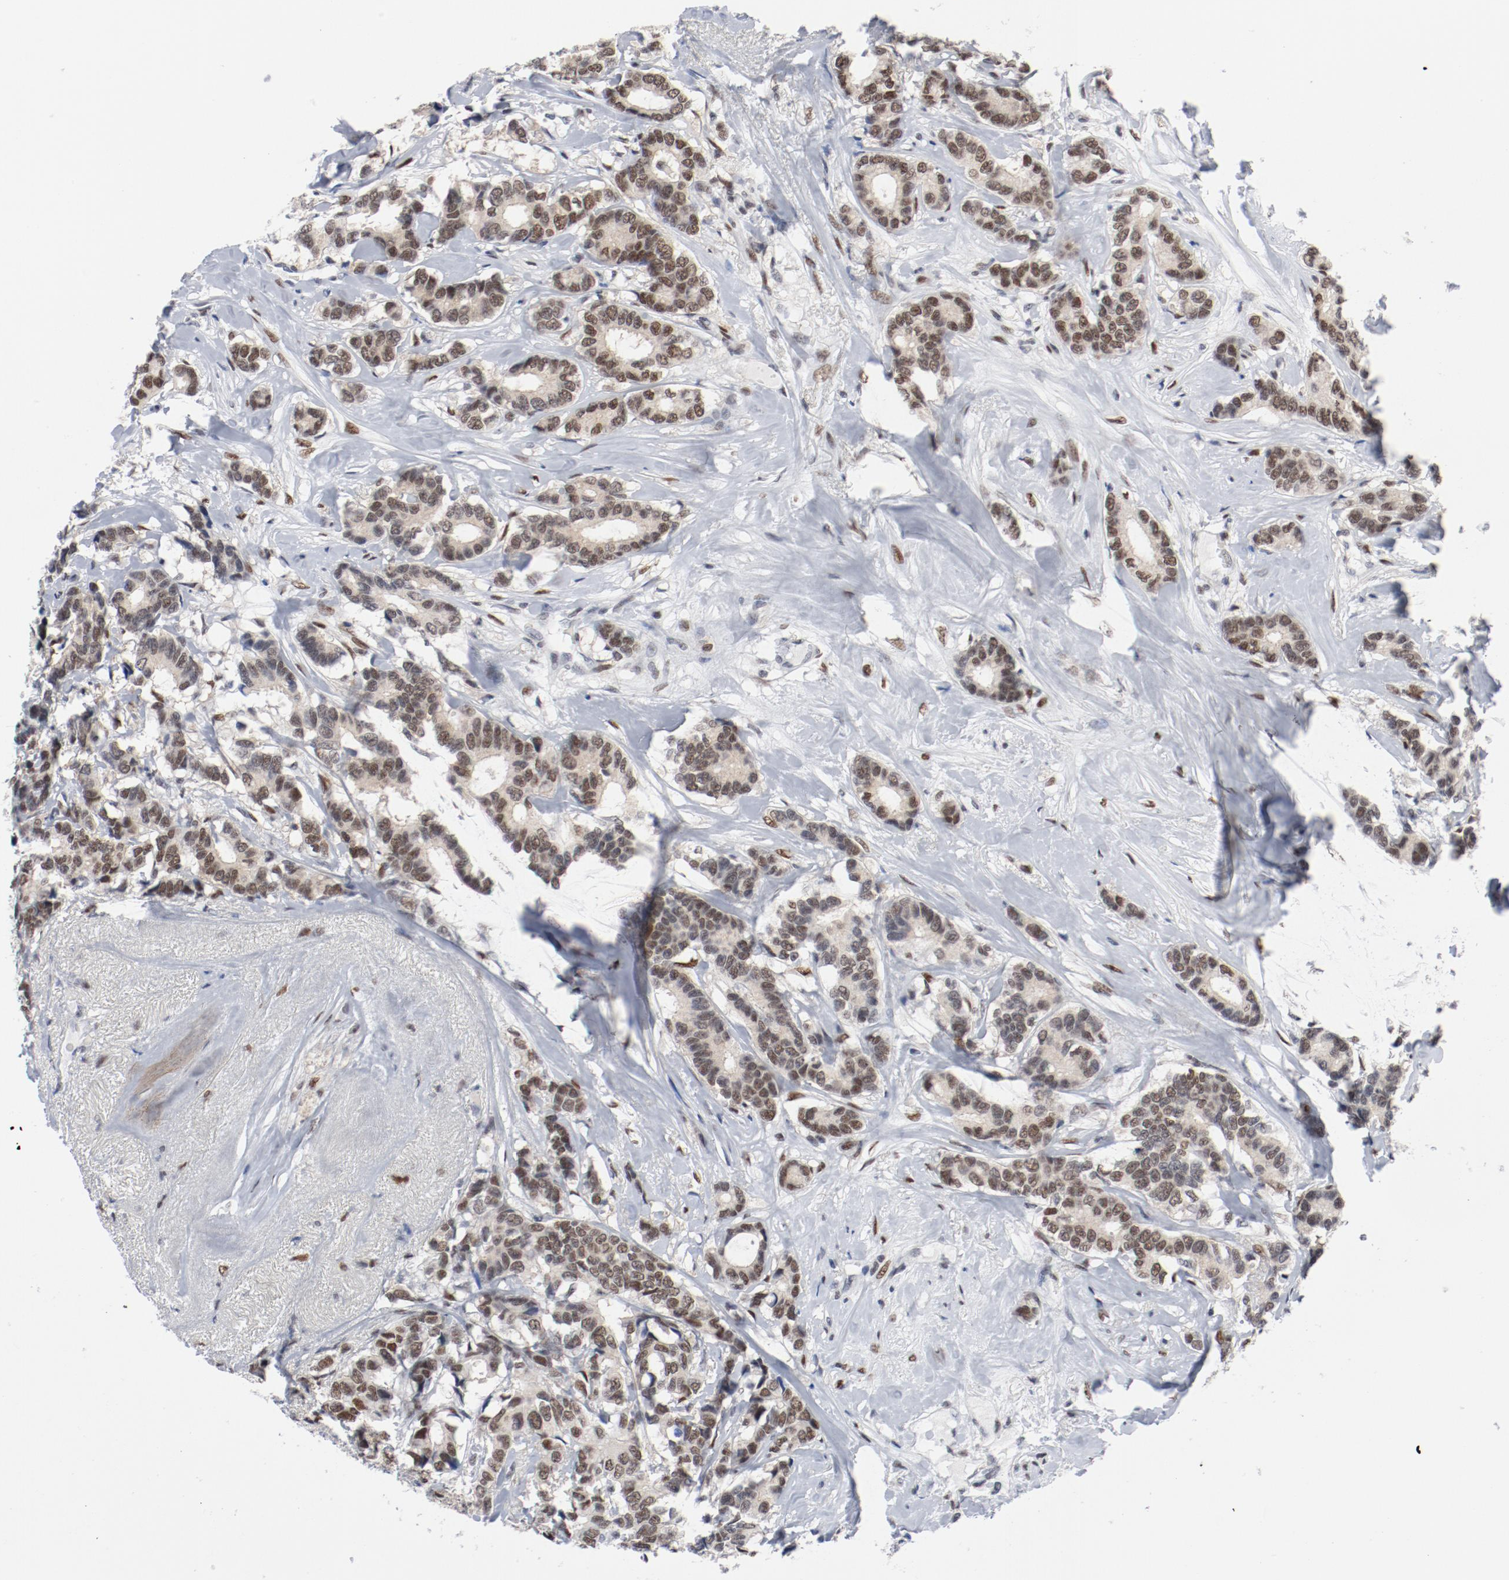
{"staining": {"intensity": "moderate", "quantity": ">75%", "location": "nuclear"}, "tissue": "breast cancer", "cell_type": "Tumor cells", "image_type": "cancer", "snomed": [{"axis": "morphology", "description": "Duct carcinoma"}, {"axis": "topography", "description": "Breast"}], "caption": "The image shows staining of infiltrating ductal carcinoma (breast), revealing moderate nuclear protein positivity (brown color) within tumor cells. (Stains: DAB in brown, nuclei in blue, Microscopy: brightfield microscopy at high magnification).", "gene": "ARNT", "patient": {"sex": "female", "age": 87}}